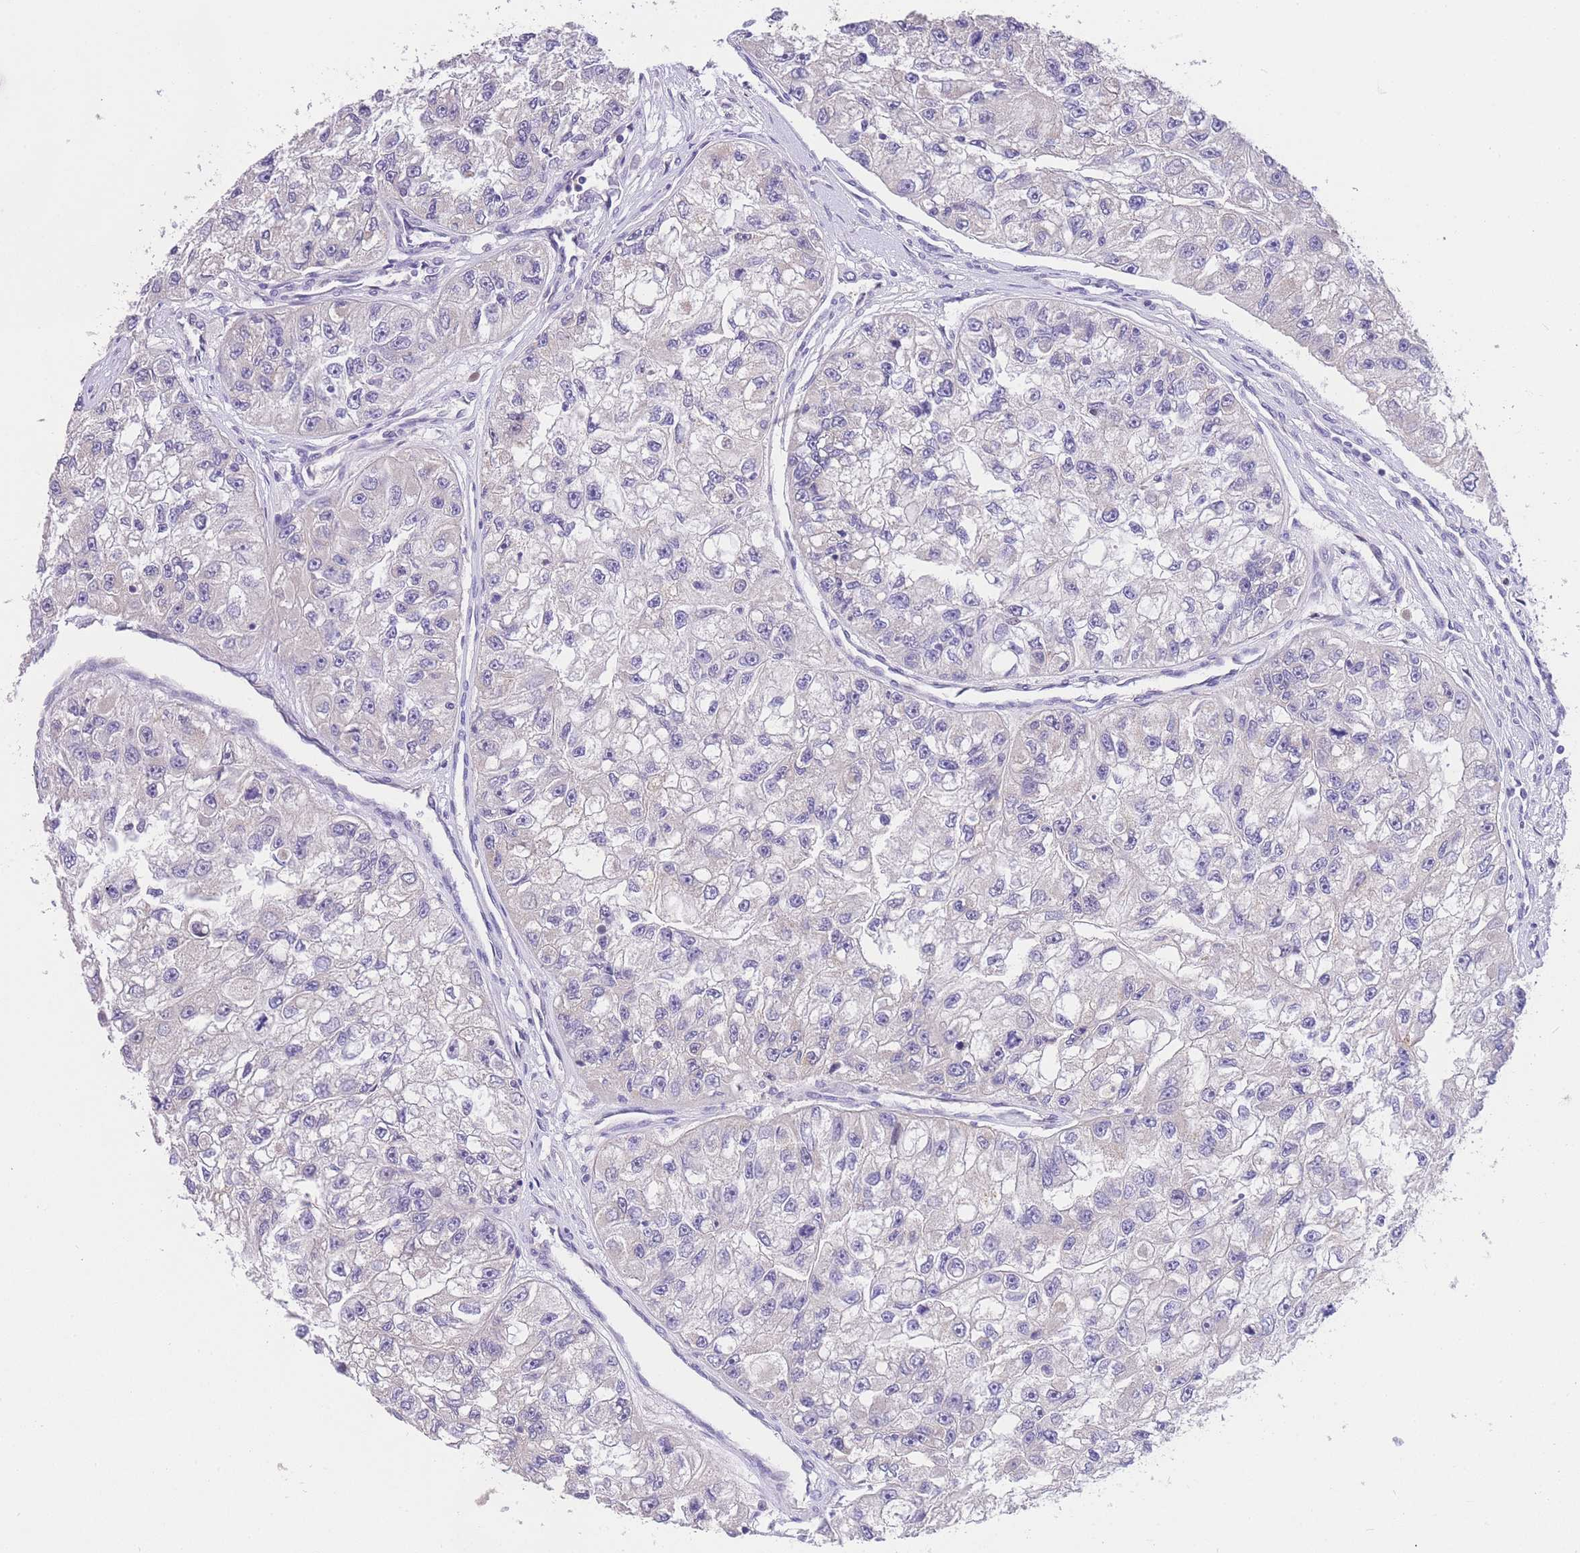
{"staining": {"intensity": "negative", "quantity": "none", "location": "none"}, "tissue": "renal cancer", "cell_type": "Tumor cells", "image_type": "cancer", "snomed": [{"axis": "morphology", "description": "Adenocarcinoma, NOS"}, {"axis": "topography", "description": "Kidney"}], "caption": "Adenocarcinoma (renal) was stained to show a protein in brown. There is no significant staining in tumor cells.", "gene": "SLC35F2", "patient": {"sex": "male", "age": 63}}